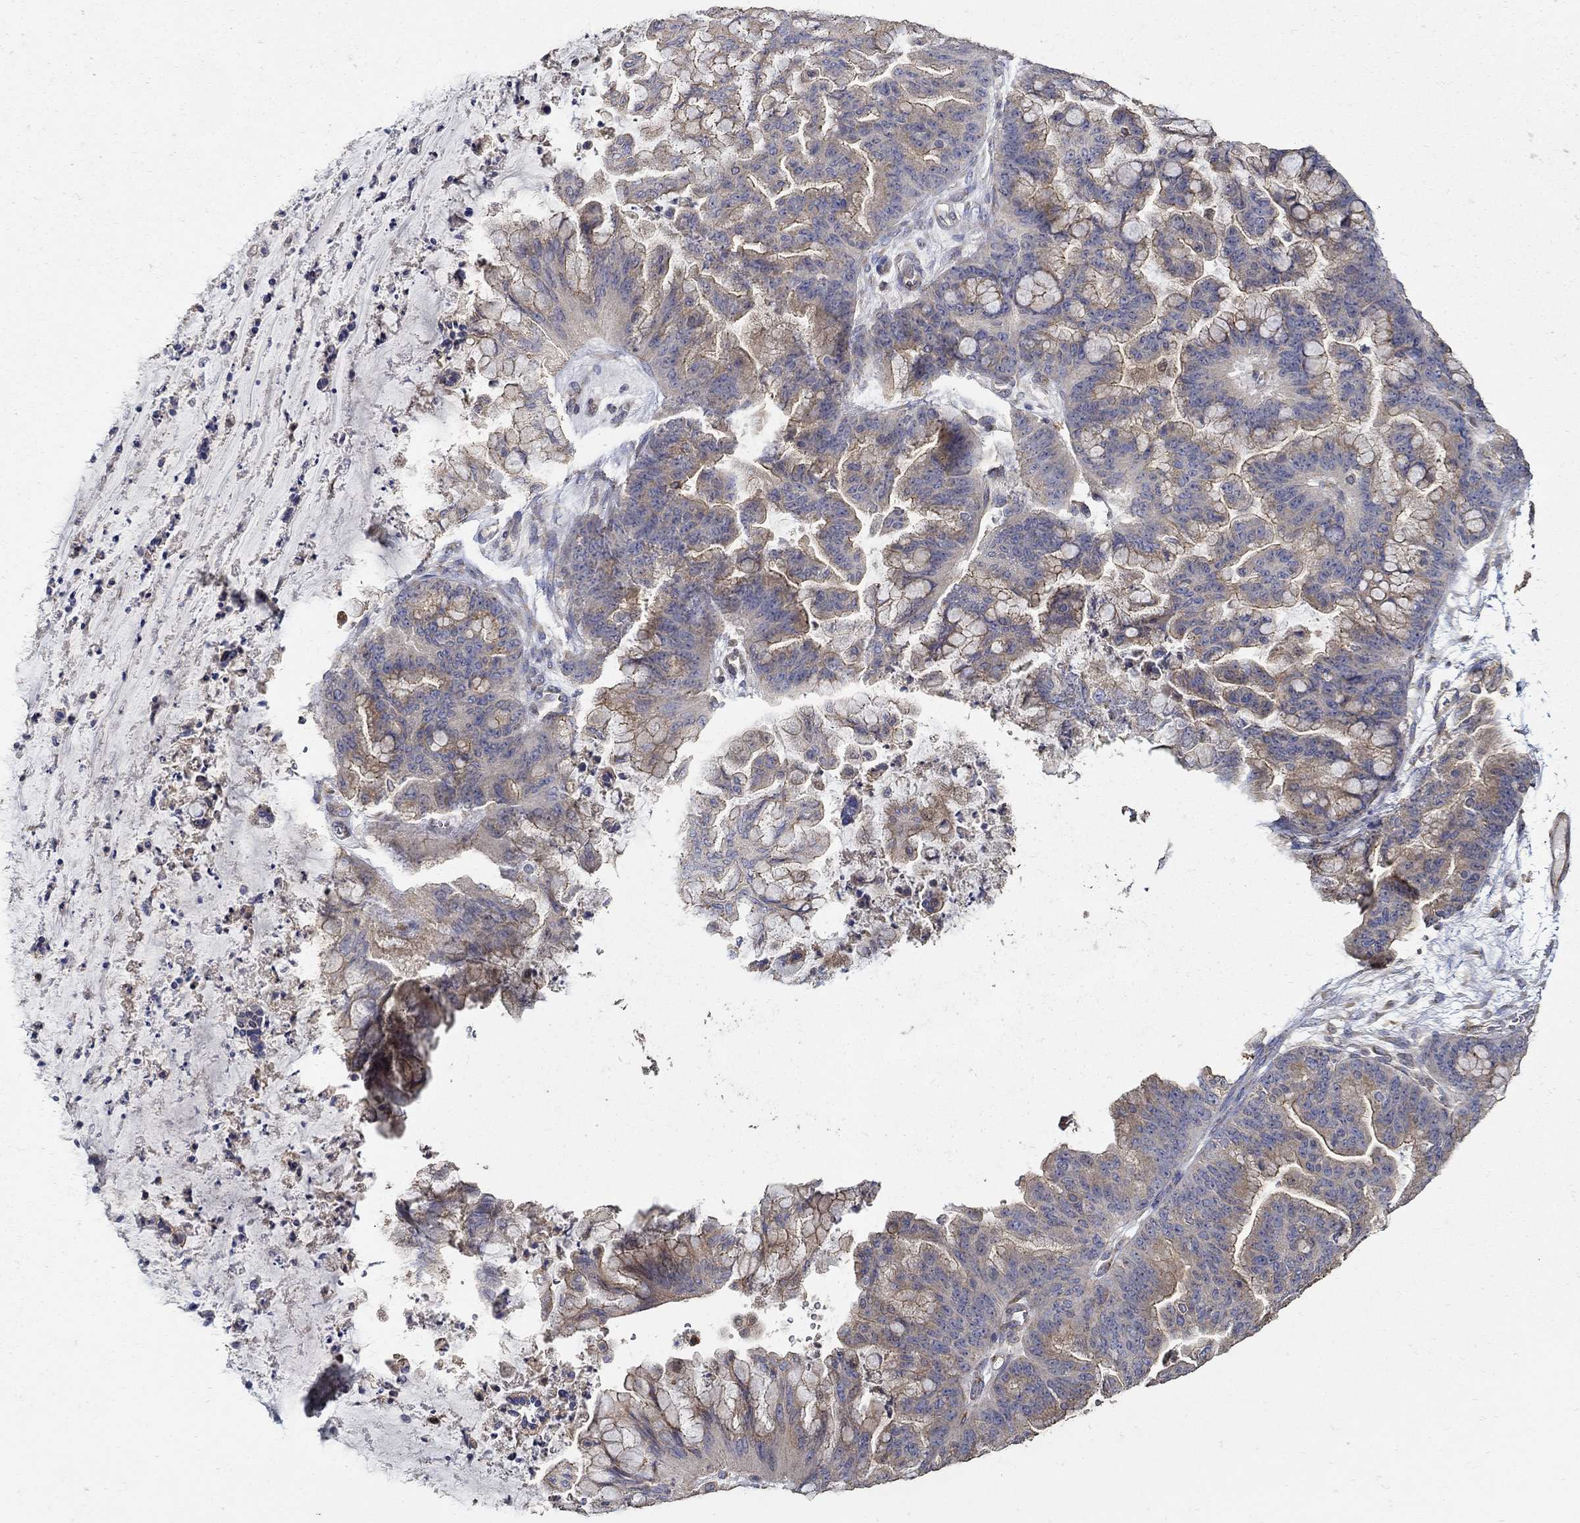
{"staining": {"intensity": "weak", "quantity": ">75%", "location": "cytoplasmic/membranous"}, "tissue": "ovarian cancer", "cell_type": "Tumor cells", "image_type": "cancer", "snomed": [{"axis": "morphology", "description": "Cystadenocarcinoma, mucinous, NOS"}, {"axis": "topography", "description": "Ovary"}], "caption": "Ovarian mucinous cystadenocarcinoma was stained to show a protein in brown. There is low levels of weak cytoplasmic/membranous staining in approximately >75% of tumor cells.", "gene": "EMILIN3", "patient": {"sex": "female", "age": 67}}